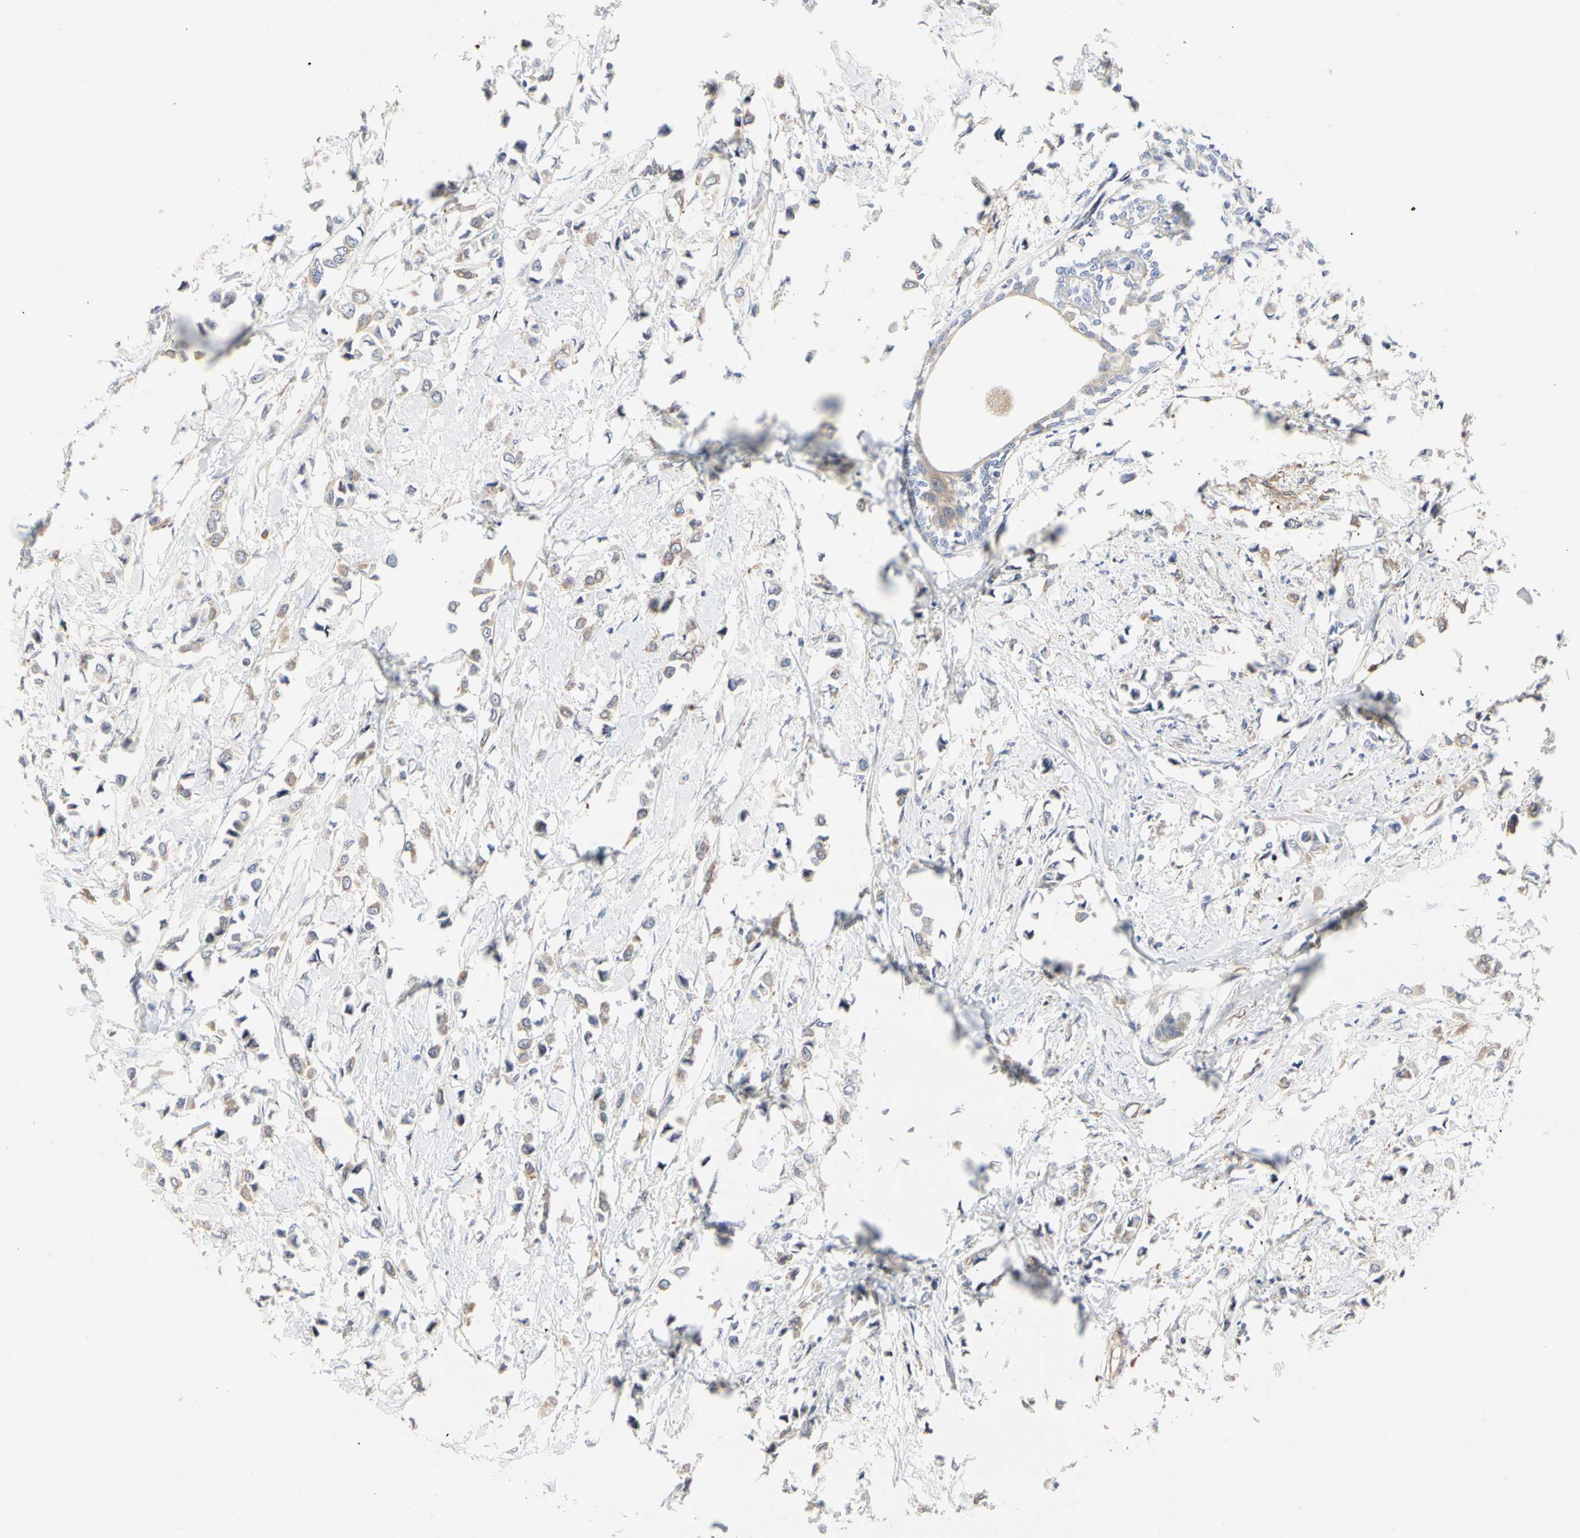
{"staining": {"intensity": "weak", "quantity": ">75%", "location": "cytoplasmic/membranous"}, "tissue": "breast cancer", "cell_type": "Tumor cells", "image_type": "cancer", "snomed": [{"axis": "morphology", "description": "Lobular carcinoma"}, {"axis": "topography", "description": "Breast"}], "caption": "Breast cancer stained for a protein (brown) demonstrates weak cytoplasmic/membranous positive staining in about >75% of tumor cells.", "gene": "C3orf52", "patient": {"sex": "female", "age": 51}}